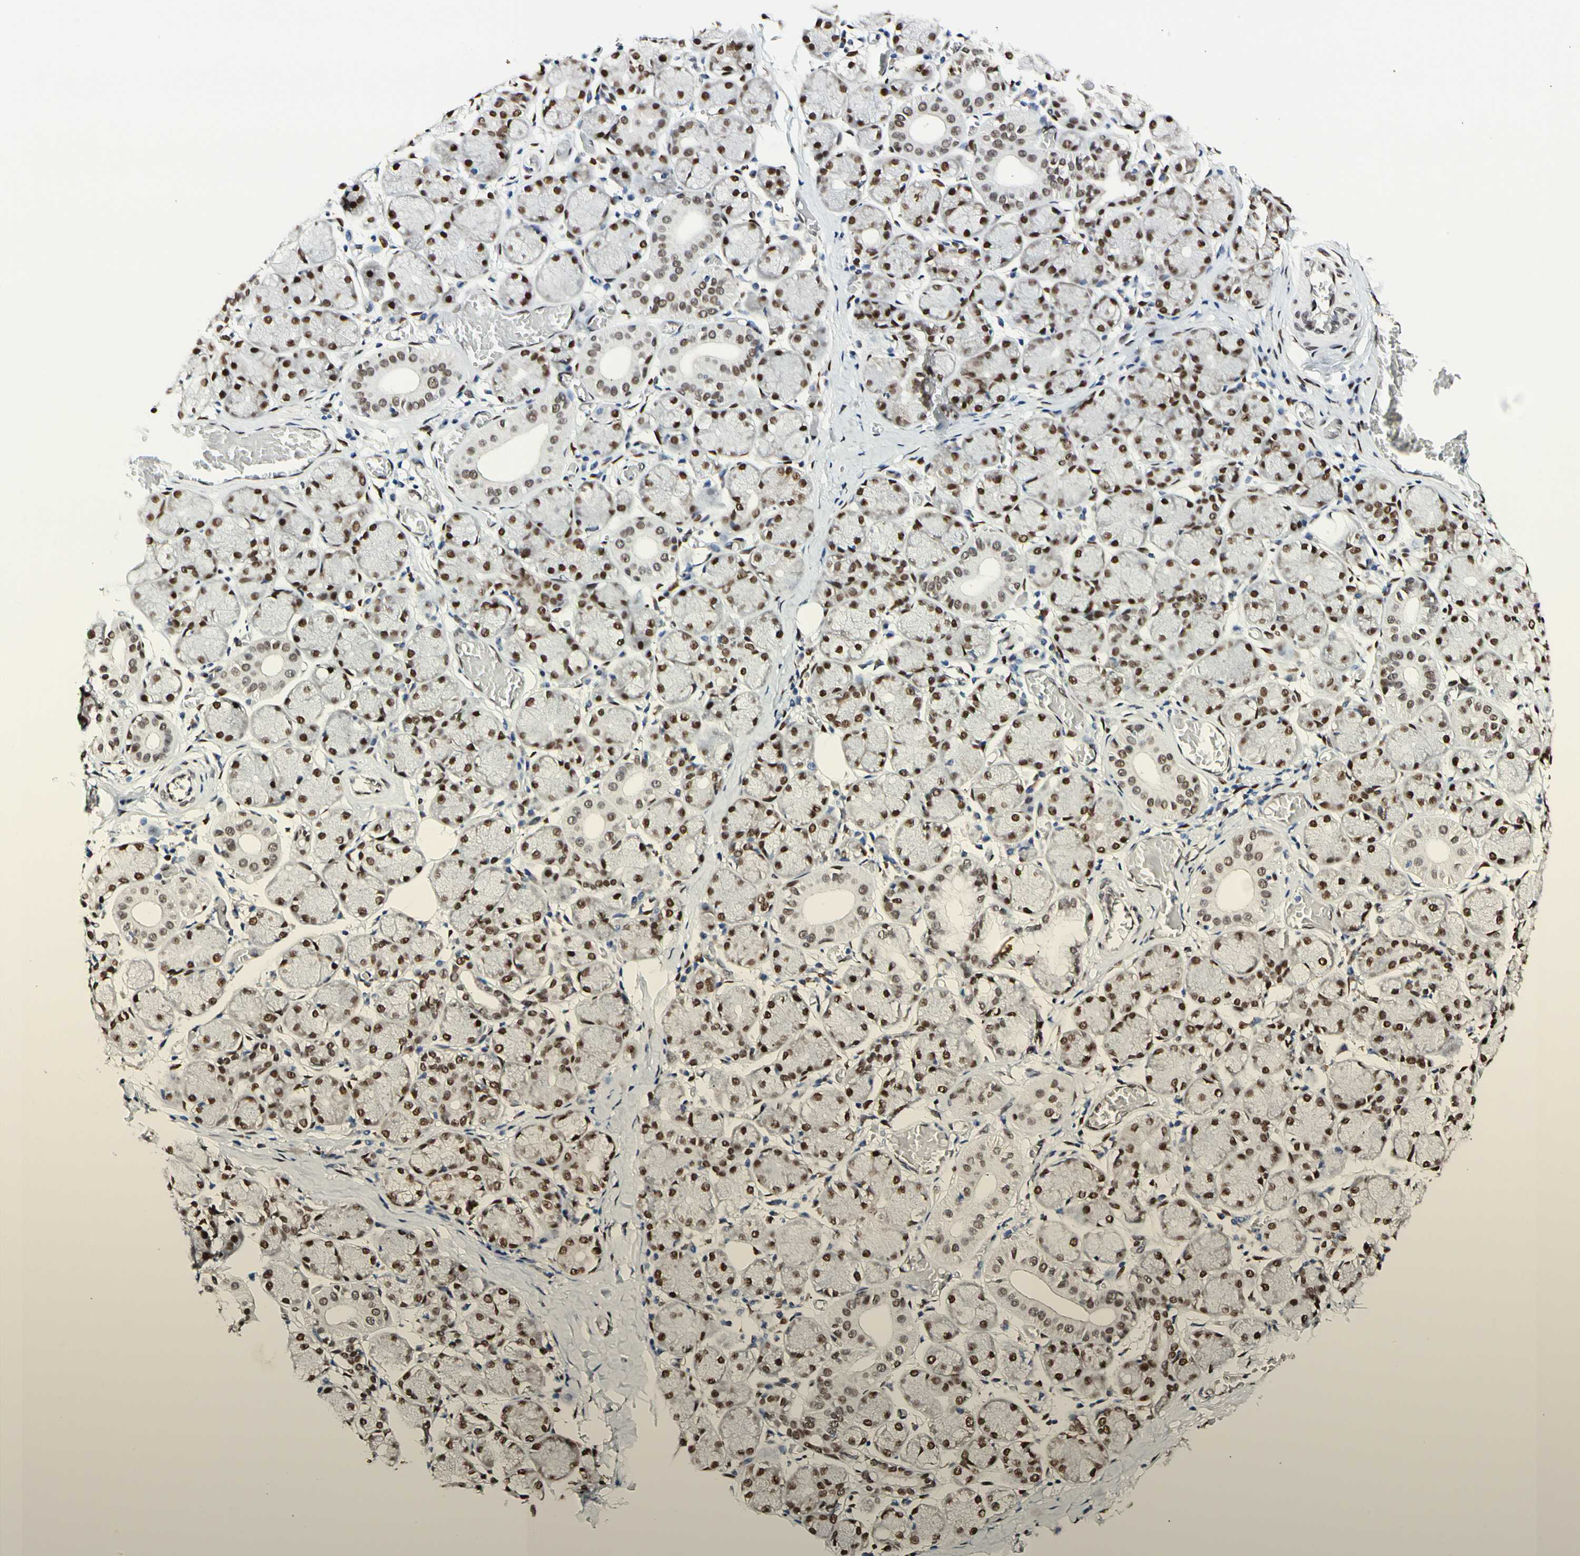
{"staining": {"intensity": "moderate", "quantity": ">75%", "location": "nuclear"}, "tissue": "salivary gland", "cell_type": "Glandular cells", "image_type": "normal", "snomed": [{"axis": "morphology", "description": "Normal tissue, NOS"}, {"axis": "topography", "description": "Salivary gland"}], "caption": "A high-resolution micrograph shows IHC staining of benign salivary gland, which displays moderate nuclear expression in about >75% of glandular cells. (Stains: DAB (3,3'-diaminobenzidine) in brown, nuclei in blue, Microscopy: brightfield microscopy at high magnification).", "gene": "NFIA", "patient": {"sex": "female", "age": 24}}